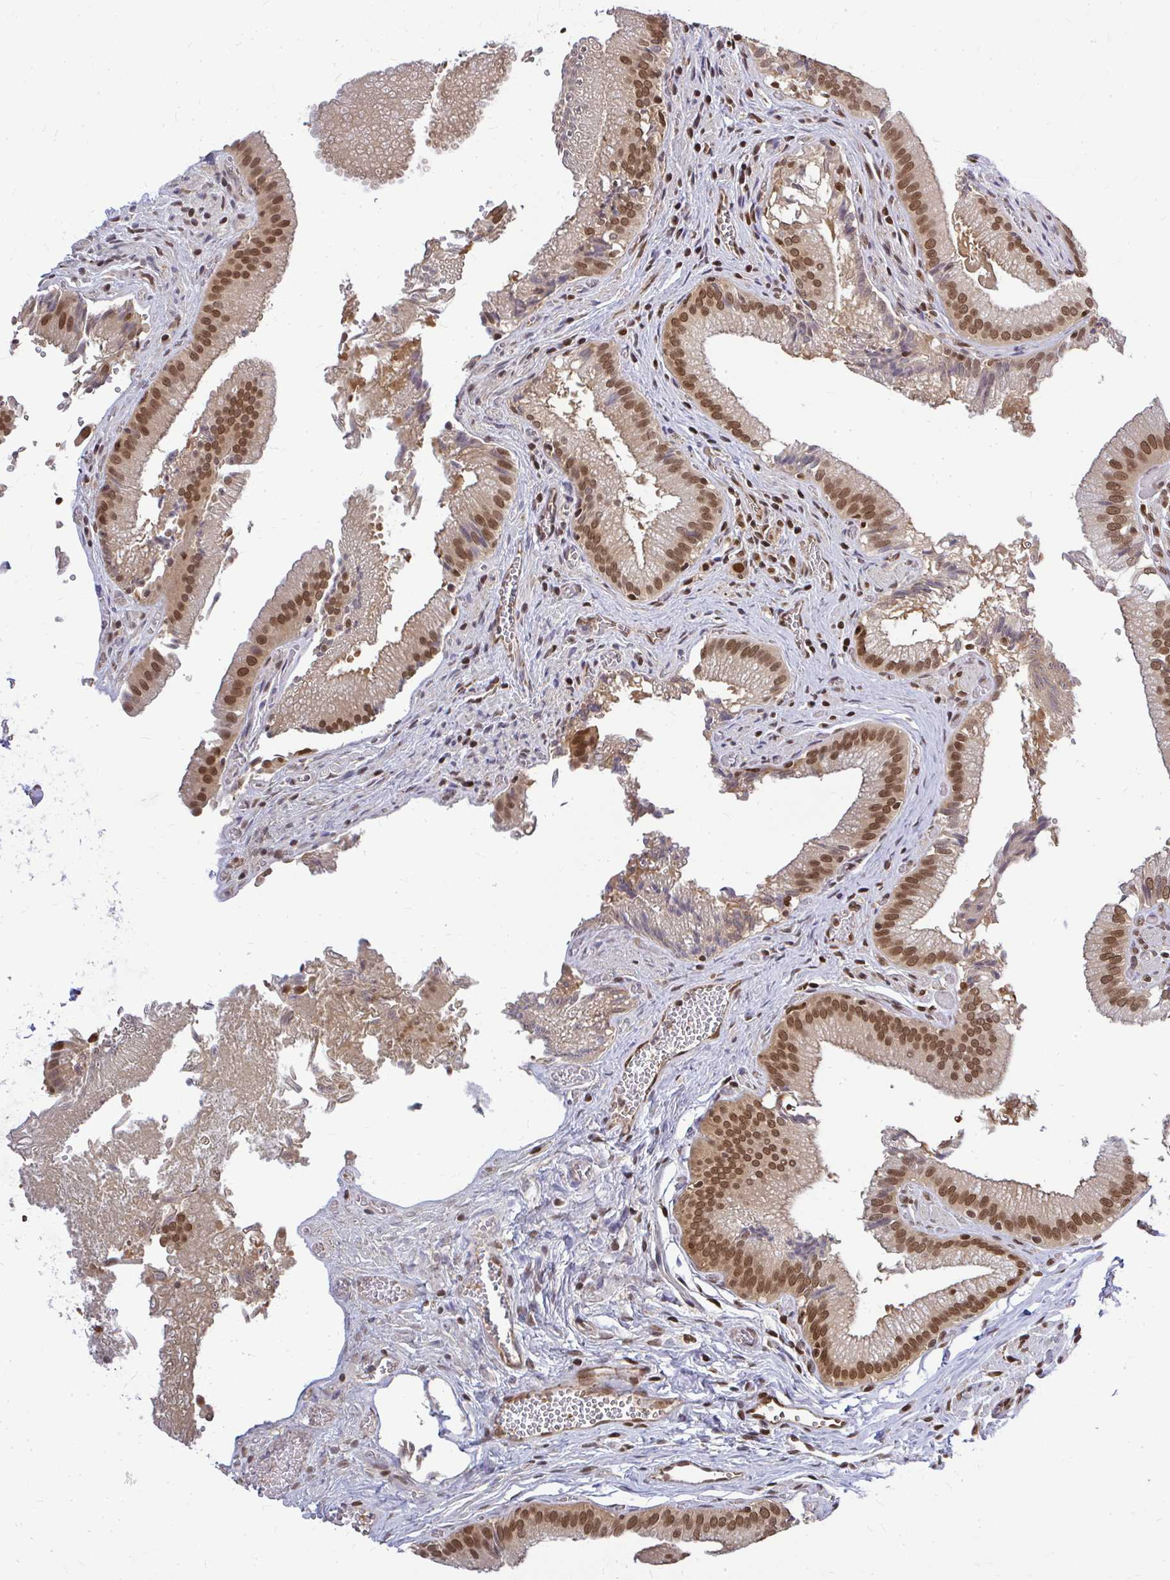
{"staining": {"intensity": "moderate", "quantity": ">75%", "location": "cytoplasmic/membranous,nuclear"}, "tissue": "gallbladder", "cell_type": "Glandular cells", "image_type": "normal", "snomed": [{"axis": "morphology", "description": "Normal tissue, NOS"}, {"axis": "topography", "description": "Gallbladder"}, {"axis": "topography", "description": "Peripheral nerve tissue"}], "caption": "Immunohistochemical staining of normal gallbladder reveals >75% levels of moderate cytoplasmic/membranous,nuclear protein staining in about >75% of glandular cells.", "gene": "XPO1", "patient": {"sex": "male", "age": 17}}